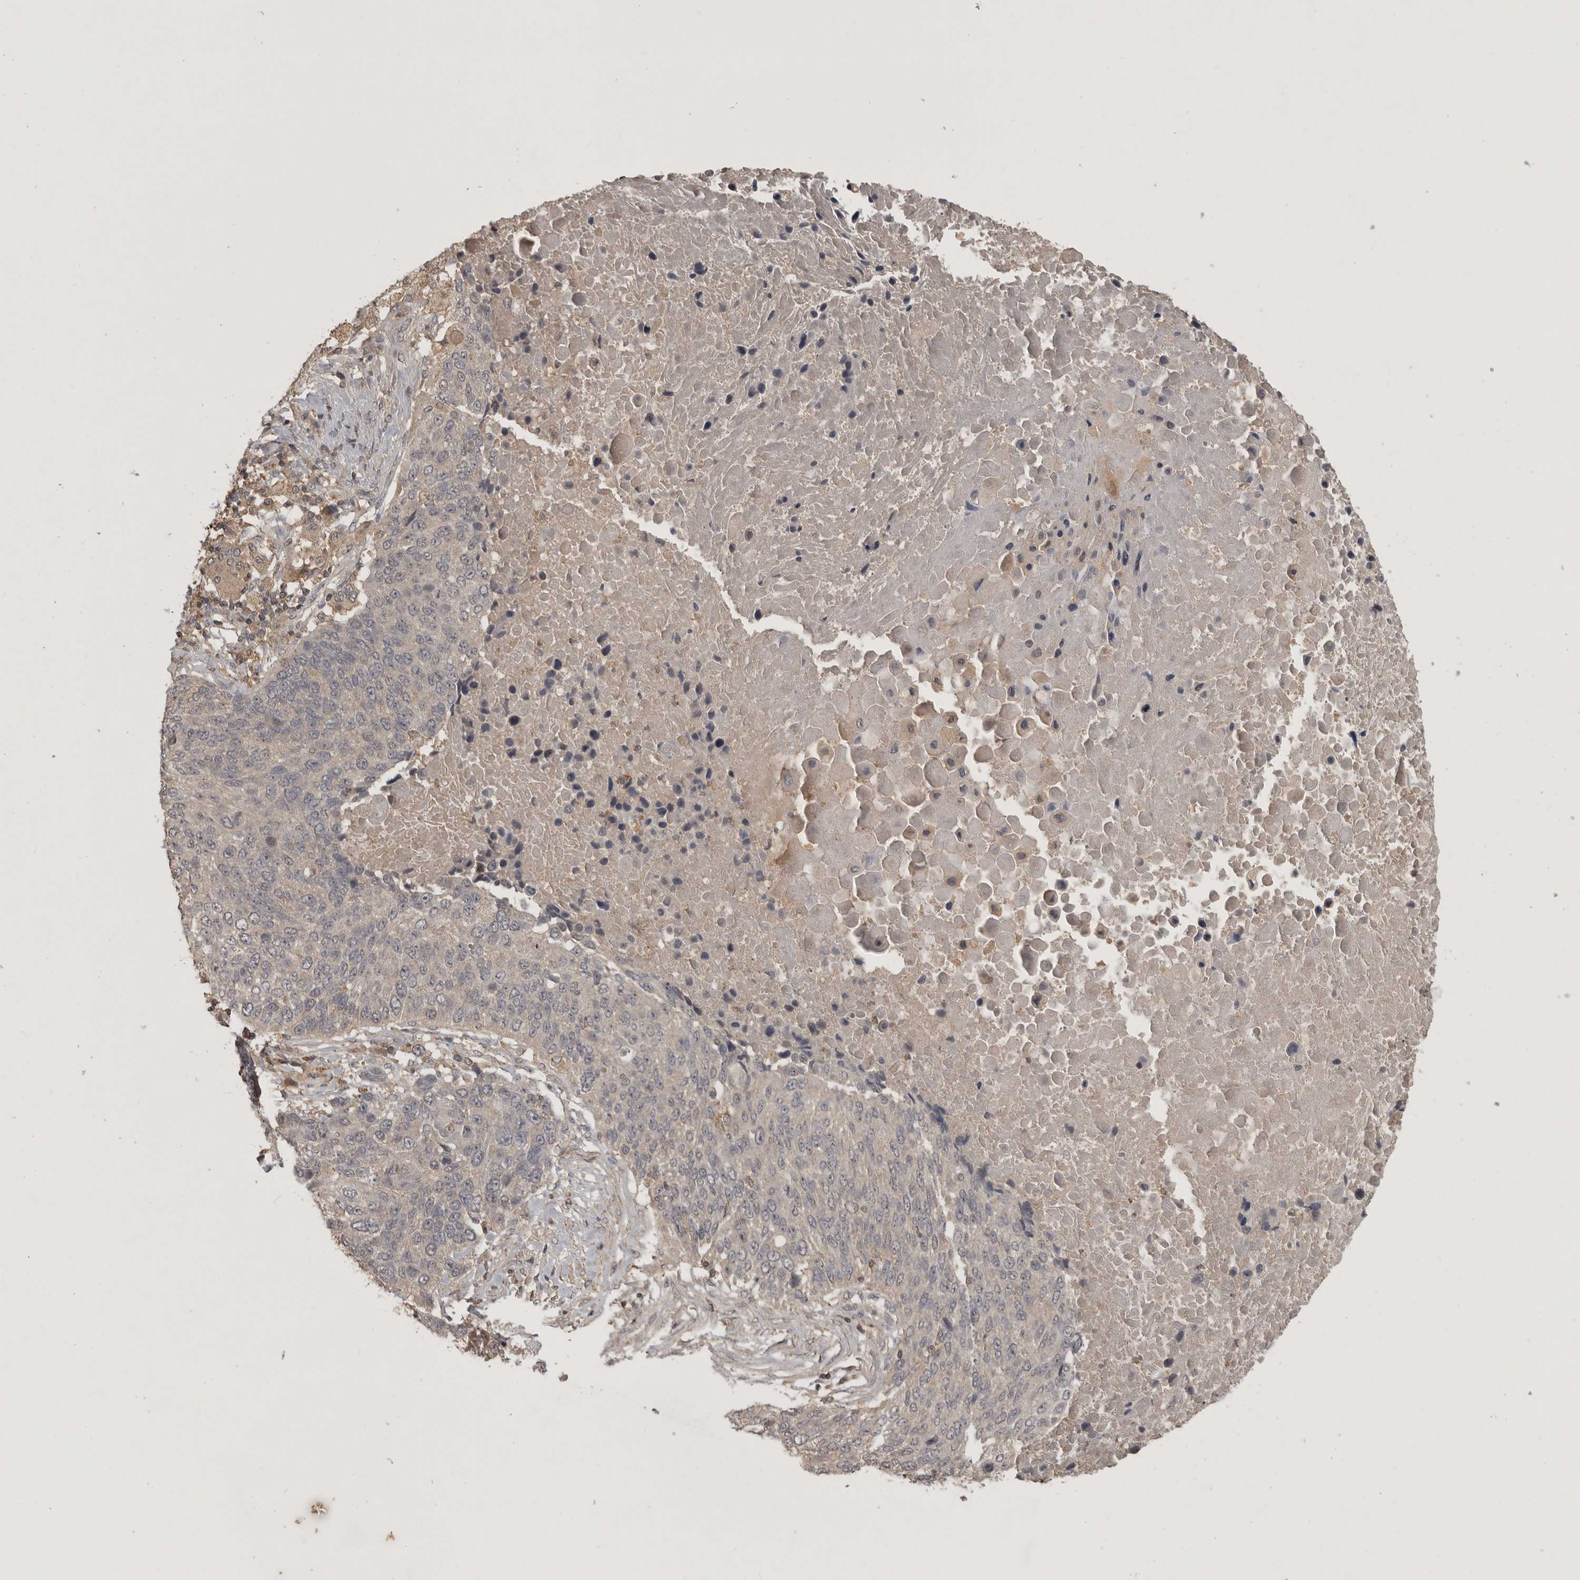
{"staining": {"intensity": "weak", "quantity": "<25%", "location": "cytoplasmic/membranous"}, "tissue": "lung cancer", "cell_type": "Tumor cells", "image_type": "cancer", "snomed": [{"axis": "morphology", "description": "Squamous cell carcinoma, NOS"}, {"axis": "topography", "description": "Lung"}], "caption": "This is a histopathology image of immunohistochemistry (IHC) staining of lung squamous cell carcinoma, which shows no expression in tumor cells. (Brightfield microscopy of DAB IHC at high magnification).", "gene": "ADAMTS4", "patient": {"sex": "male", "age": 66}}